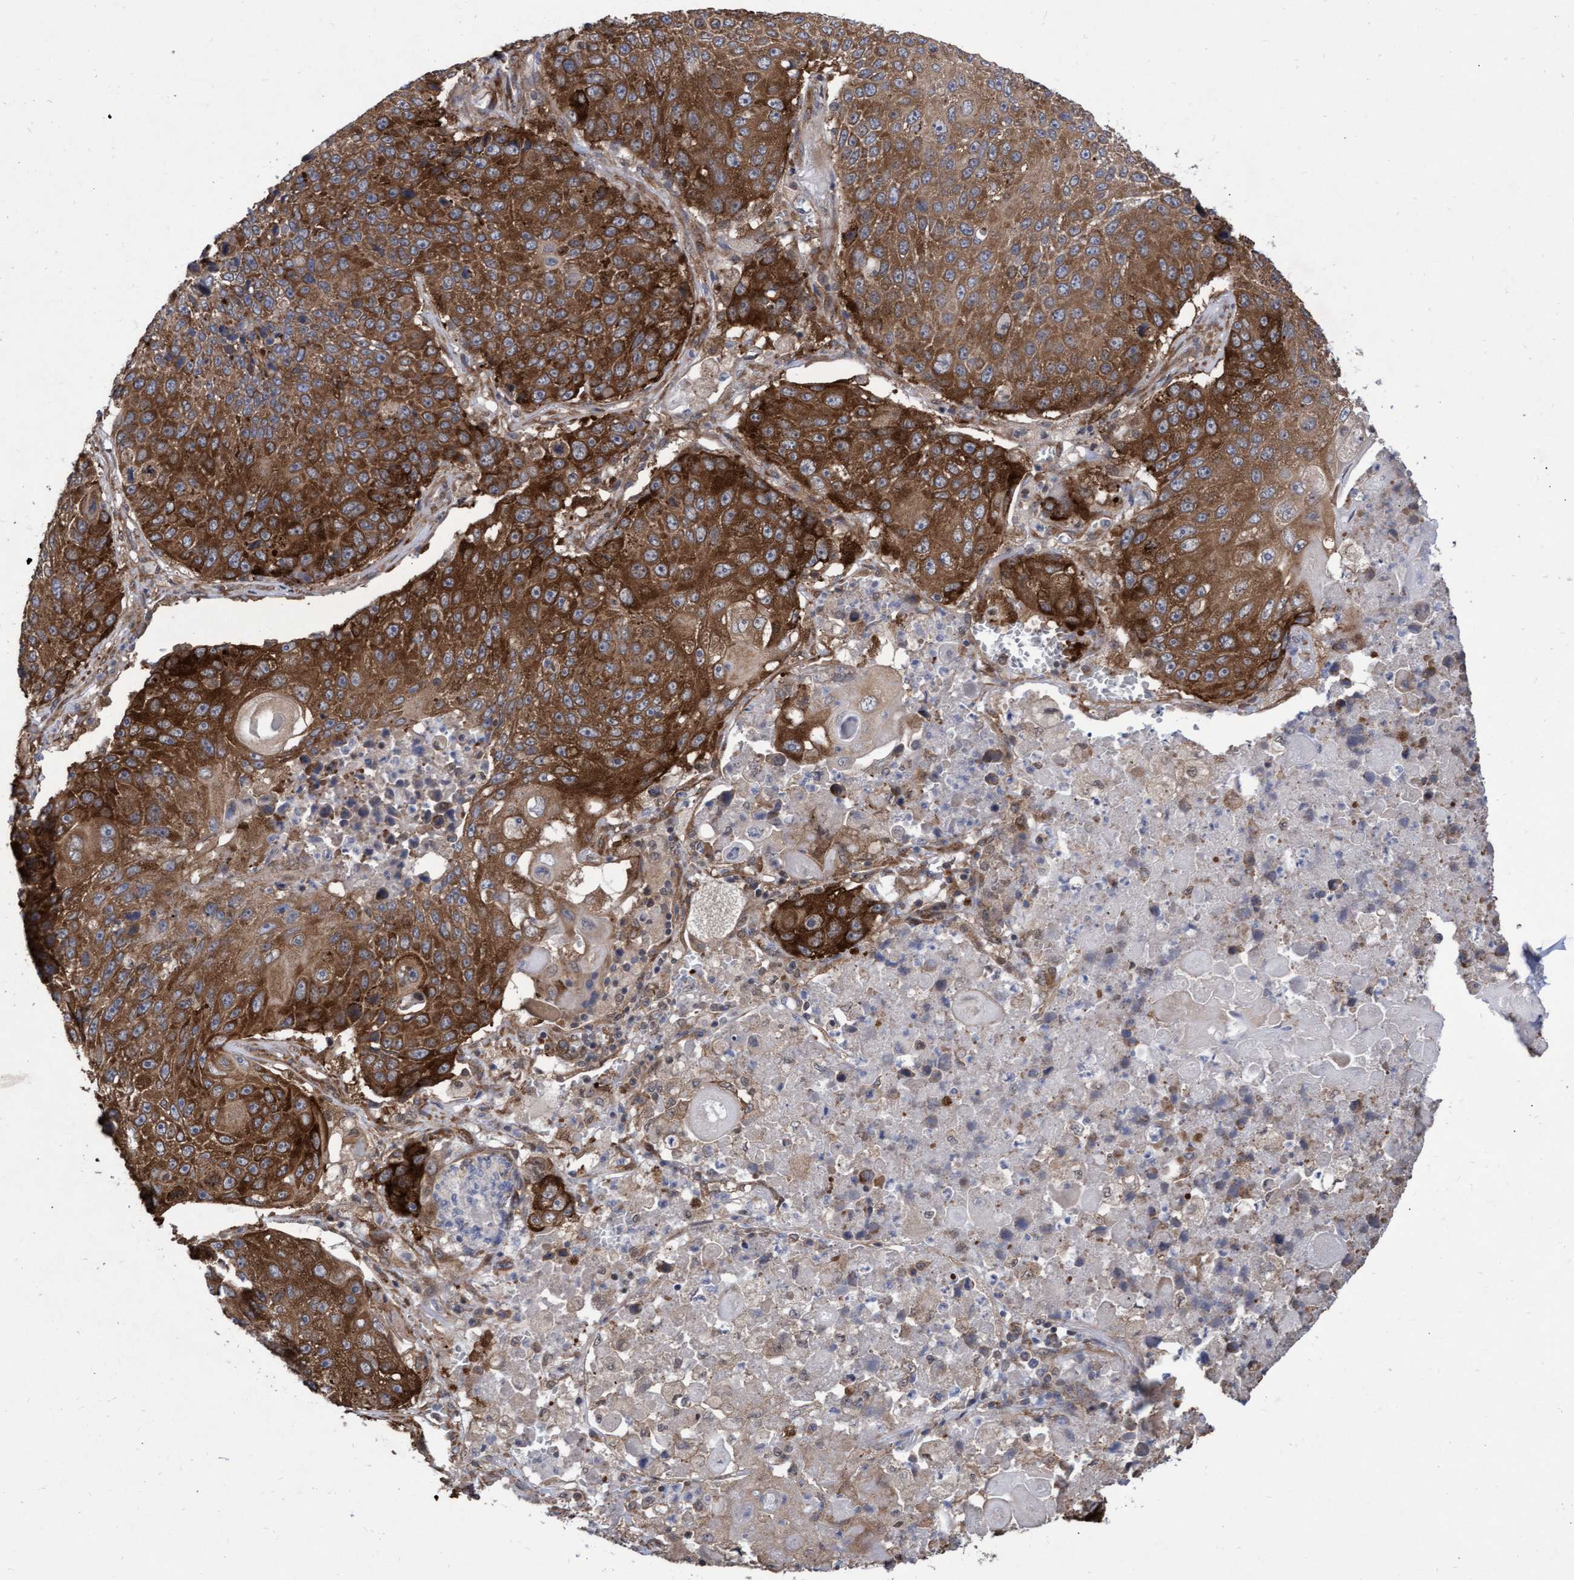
{"staining": {"intensity": "strong", "quantity": ">75%", "location": "cytoplasmic/membranous"}, "tissue": "lung cancer", "cell_type": "Tumor cells", "image_type": "cancer", "snomed": [{"axis": "morphology", "description": "Squamous cell carcinoma, NOS"}, {"axis": "topography", "description": "Lung"}], "caption": "Lung squamous cell carcinoma was stained to show a protein in brown. There is high levels of strong cytoplasmic/membranous expression in approximately >75% of tumor cells.", "gene": "ABCF2", "patient": {"sex": "male", "age": 61}}